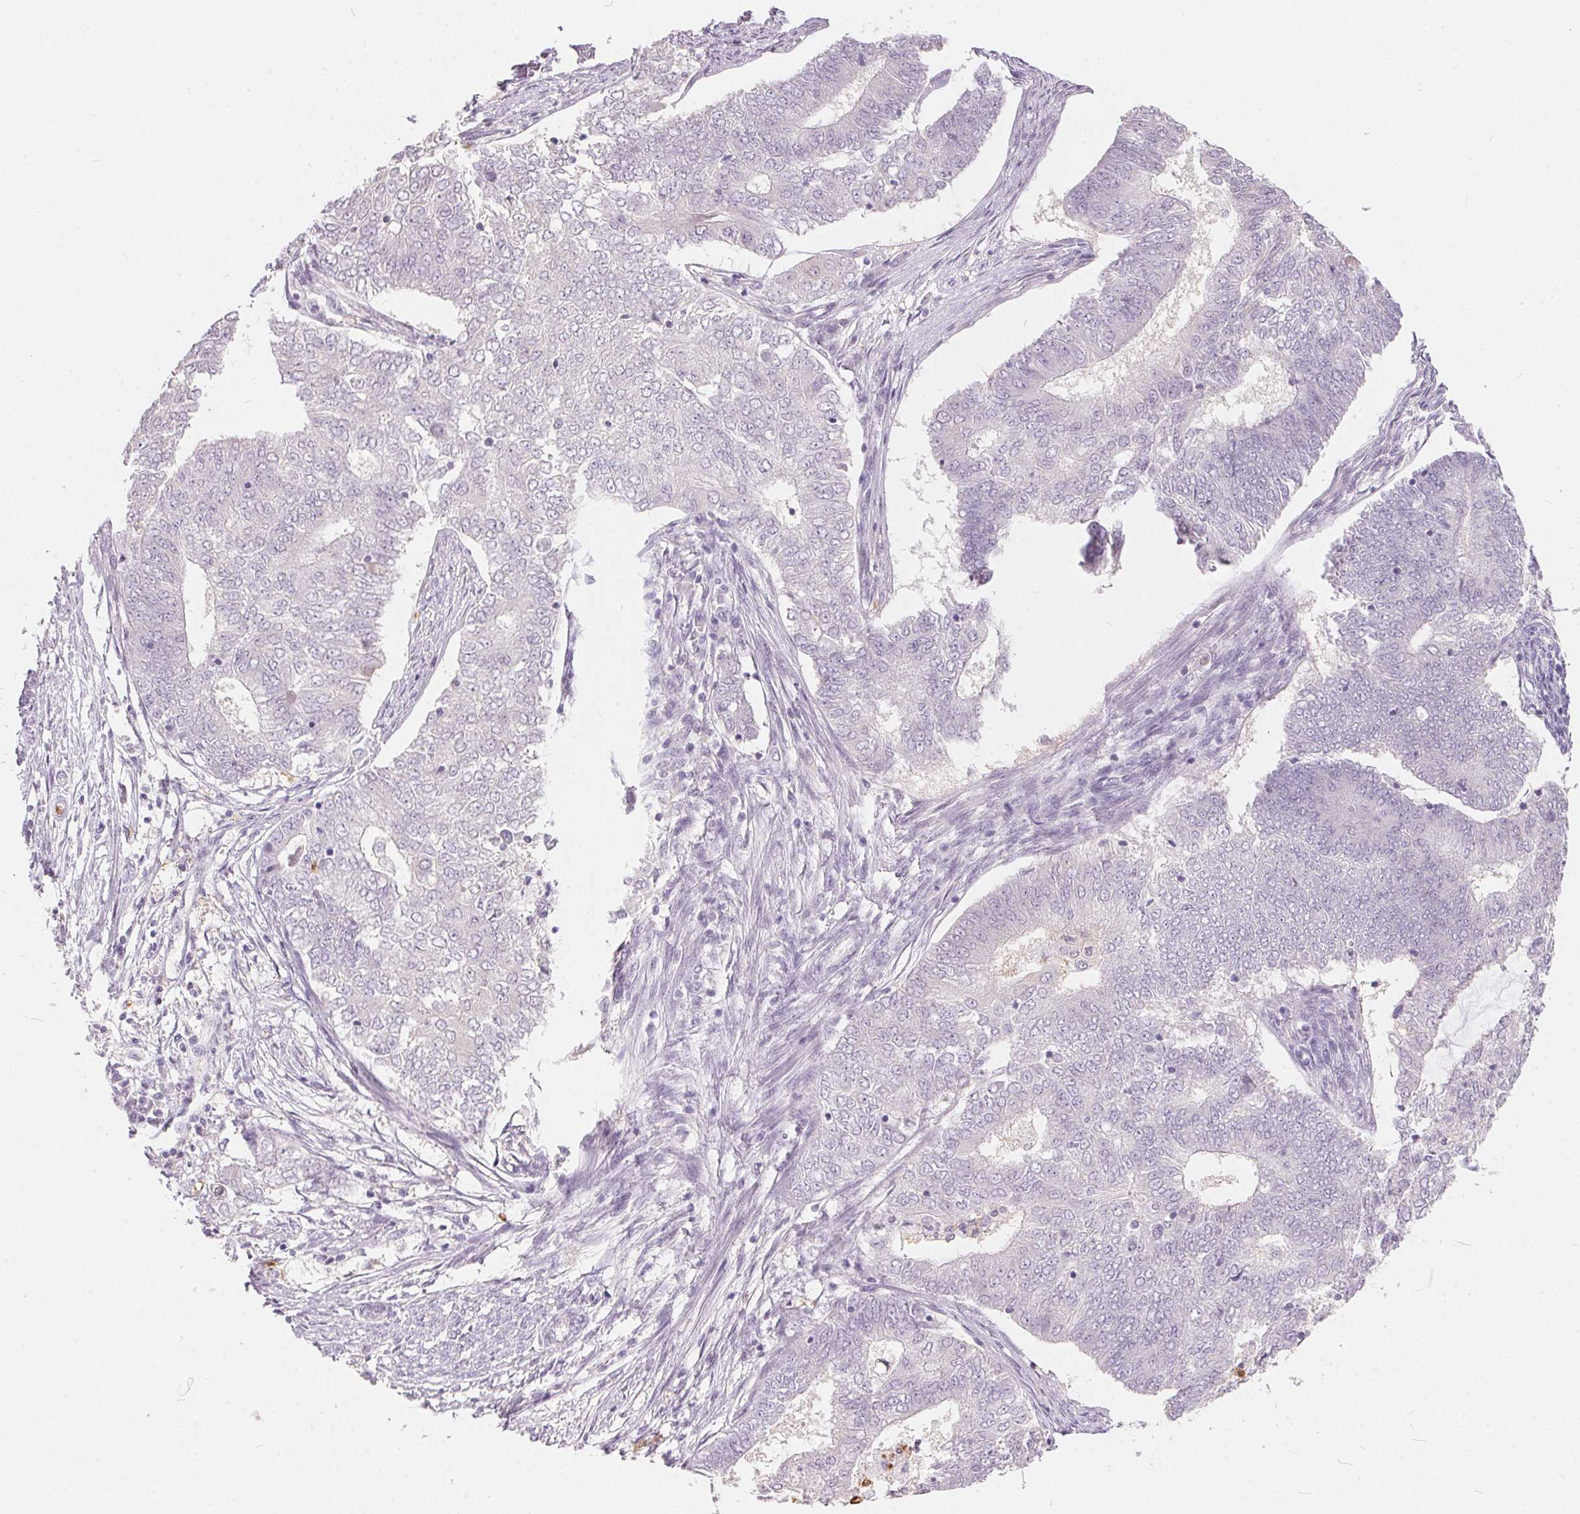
{"staining": {"intensity": "negative", "quantity": "none", "location": "none"}, "tissue": "endometrial cancer", "cell_type": "Tumor cells", "image_type": "cancer", "snomed": [{"axis": "morphology", "description": "Adenocarcinoma, NOS"}, {"axis": "topography", "description": "Endometrium"}], "caption": "Tumor cells are negative for brown protein staining in endometrial cancer (adenocarcinoma).", "gene": "SERPINB1", "patient": {"sex": "female", "age": 62}}